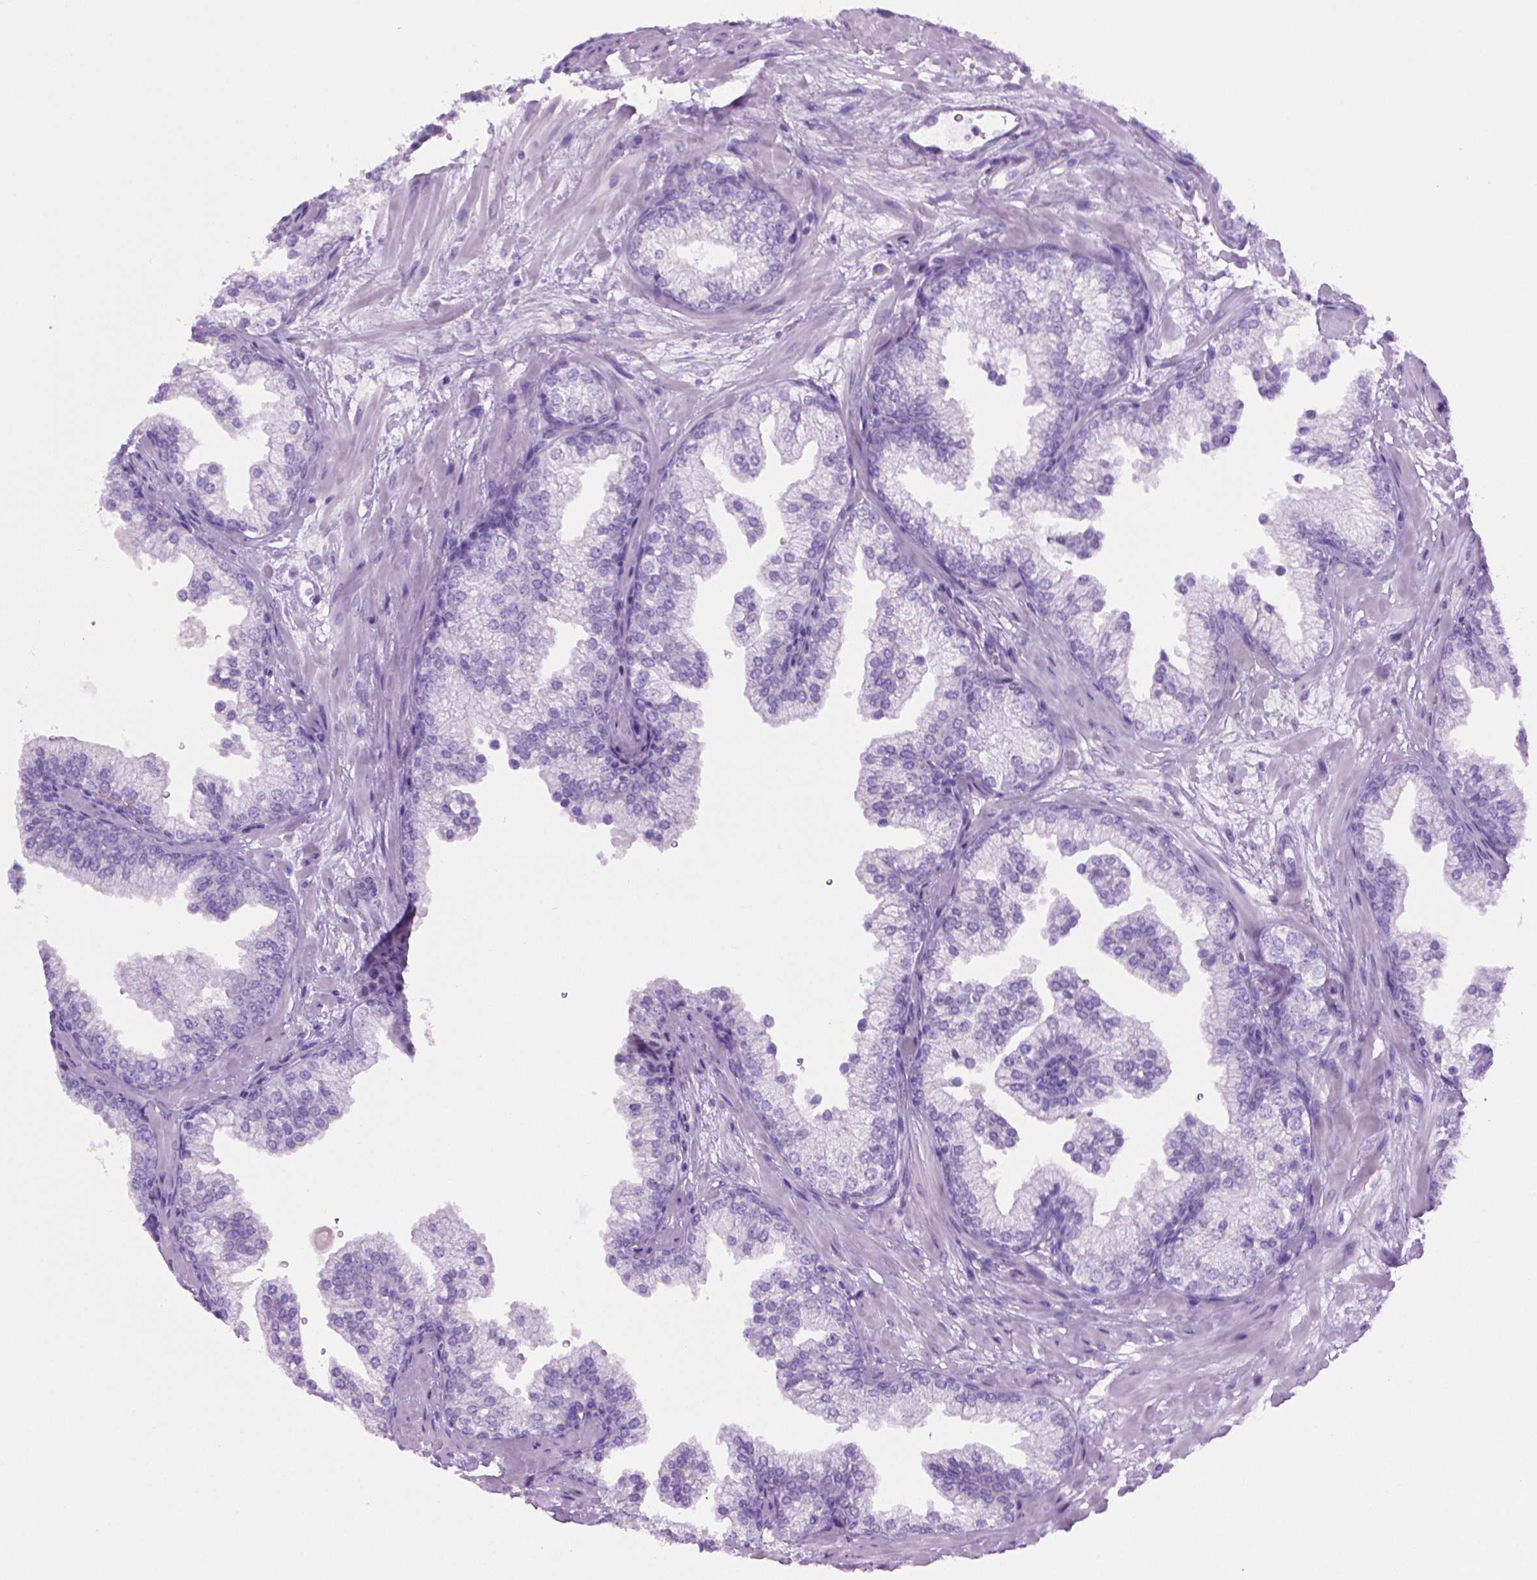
{"staining": {"intensity": "negative", "quantity": "none", "location": "none"}, "tissue": "prostate", "cell_type": "Glandular cells", "image_type": "normal", "snomed": [{"axis": "morphology", "description": "Normal tissue, NOS"}, {"axis": "topography", "description": "Prostate"}, {"axis": "topography", "description": "Peripheral nerve tissue"}], "caption": "Immunohistochemical staining of unremarkable human prostate exhibits no significant expression in glandular cells. The staining is performed using DAB brown chromogen with nuclei counter-stained in using hematoxylin.", "gene": "LELP1", "patient": {"sex": "male", "age": 61}}